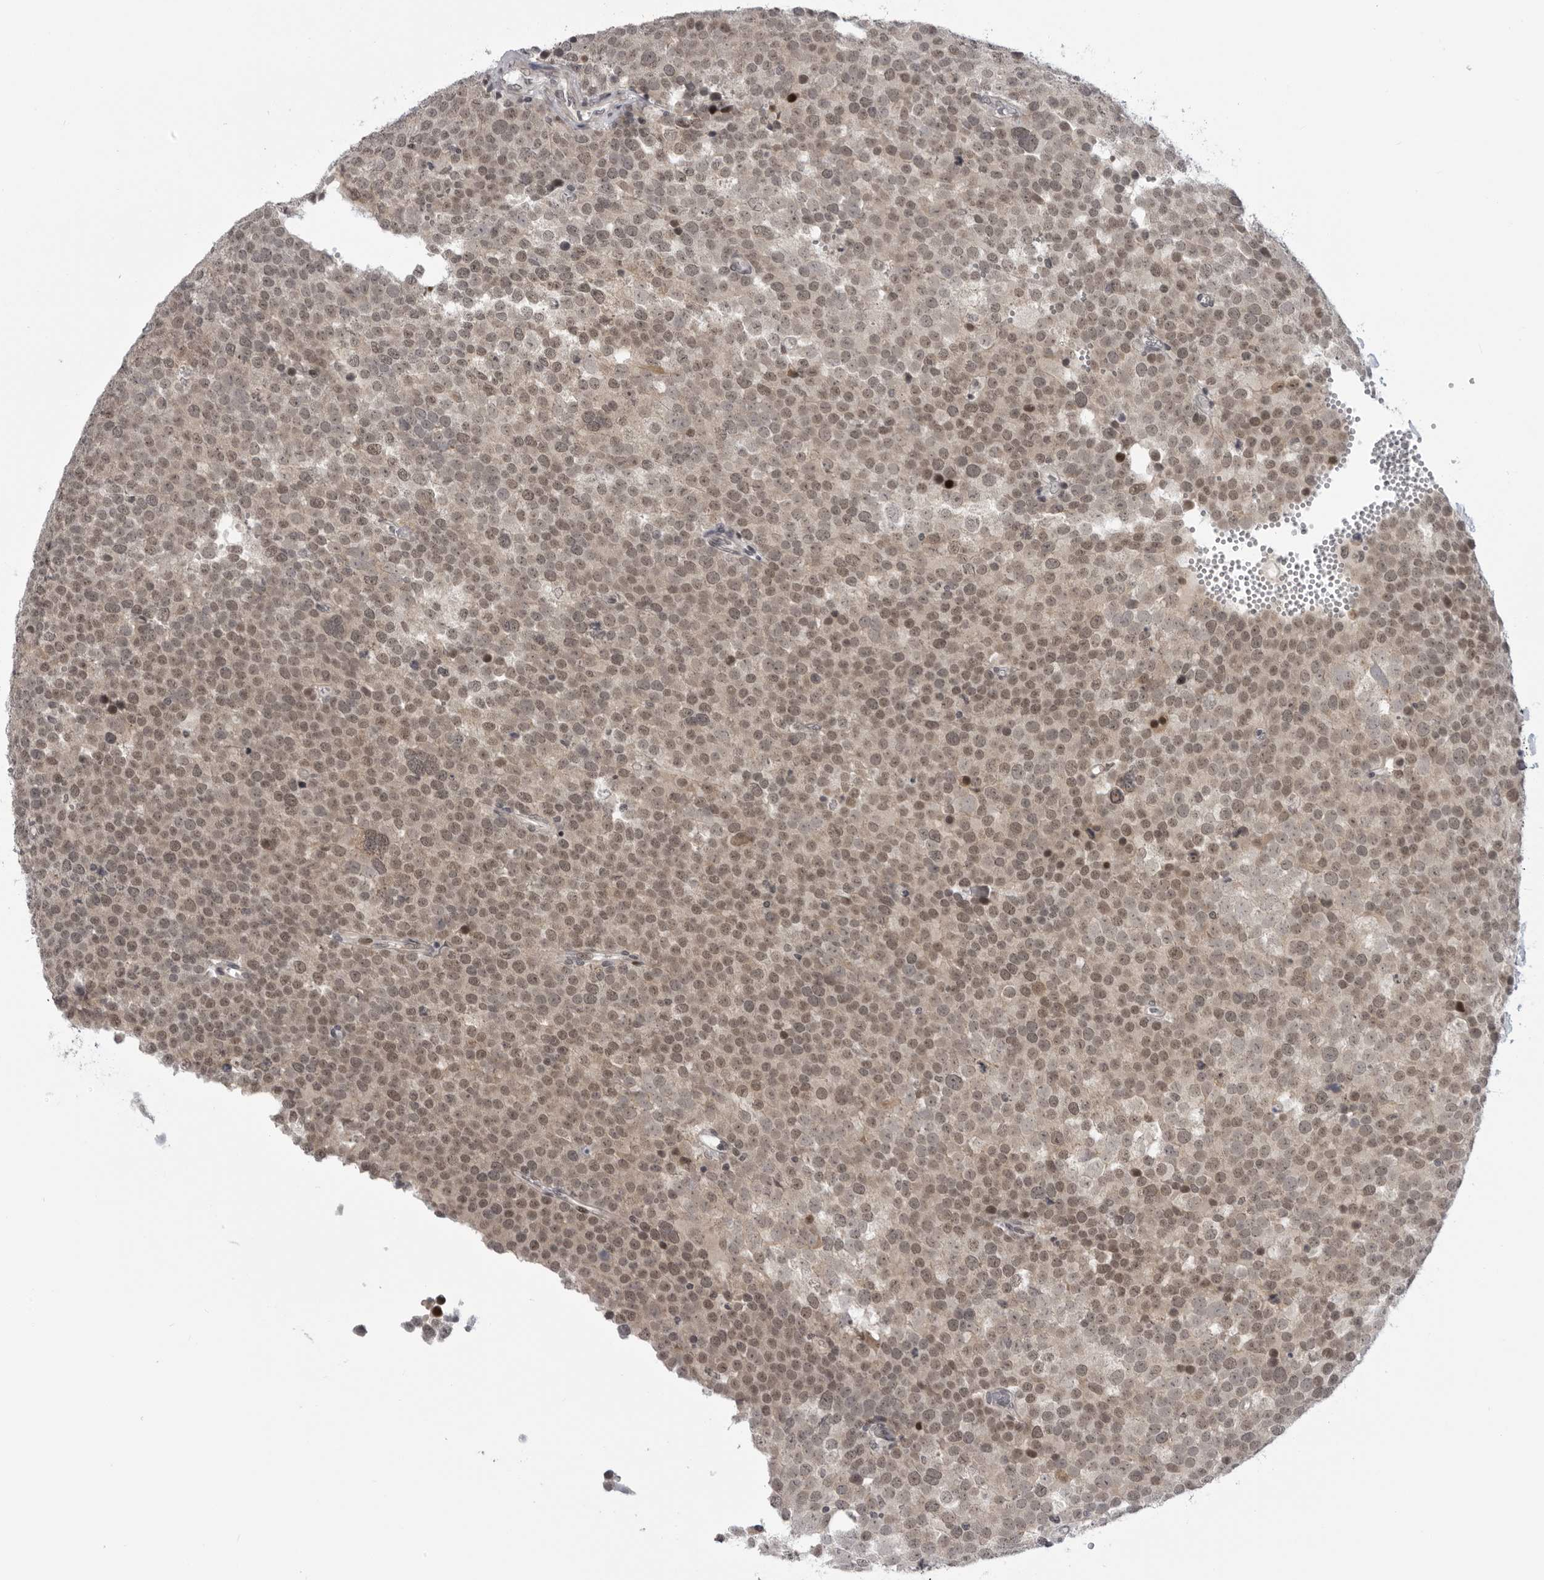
{"staining": {"intensity": "moderate", "quantity": ">75%", "location": "nuclear"}, "tissue": "testis cancer", "cell_type": "Tumor cells", "image_type": "cancer", "snomed": [{"axis": "morphology", "description": "Seminoma, NOS"}, {"axis": "topography", "description": "Testis"}], "caption": "Protein expression analysis of human testis seminoma reveals moderate nuclear staining in about >75% of tumor cells.", "gene": "ALPK2", "patient": {"sex": "male", "age": 71}}